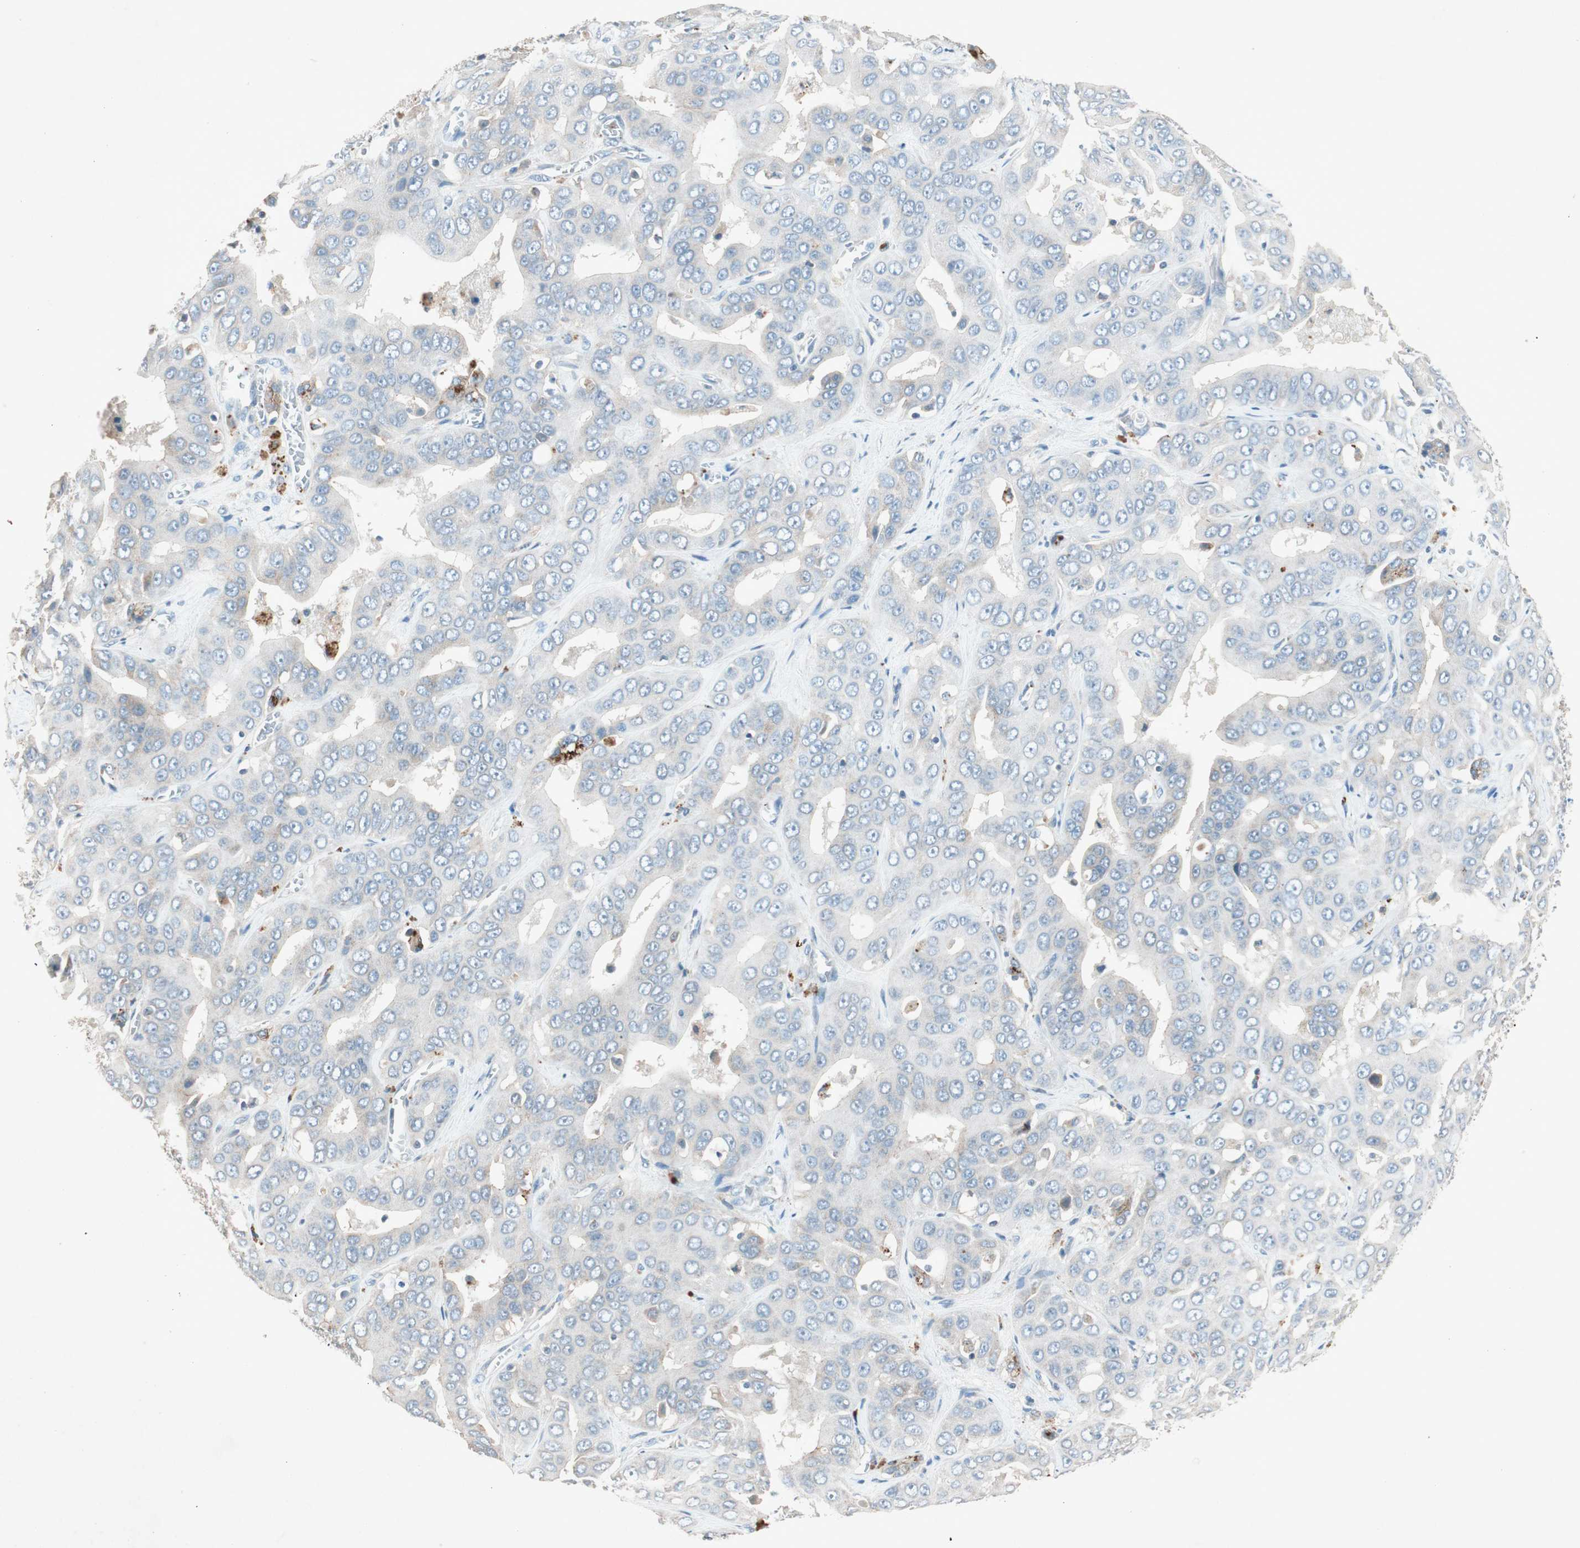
{"staining": {"intensity": "weak", "quantity": "<25%", "location": "cytoplasmic/membranous"}, "tissue": "liver cancer", "cell_type": "Tumor cells", "image_type": "cancer", "snomed": [{"axis": "morphology", "description": "Cholangiocarcinoma"}, {"axis": "topography", "description": "Liver"}], "caption": "The immunohistochemistry histopathology image has no significant staining in tumor cells of cholangiocarcinoma (liver) tissue.", "gene": "NKAIN1", "patient": {"sex": "female", "age": 52}}